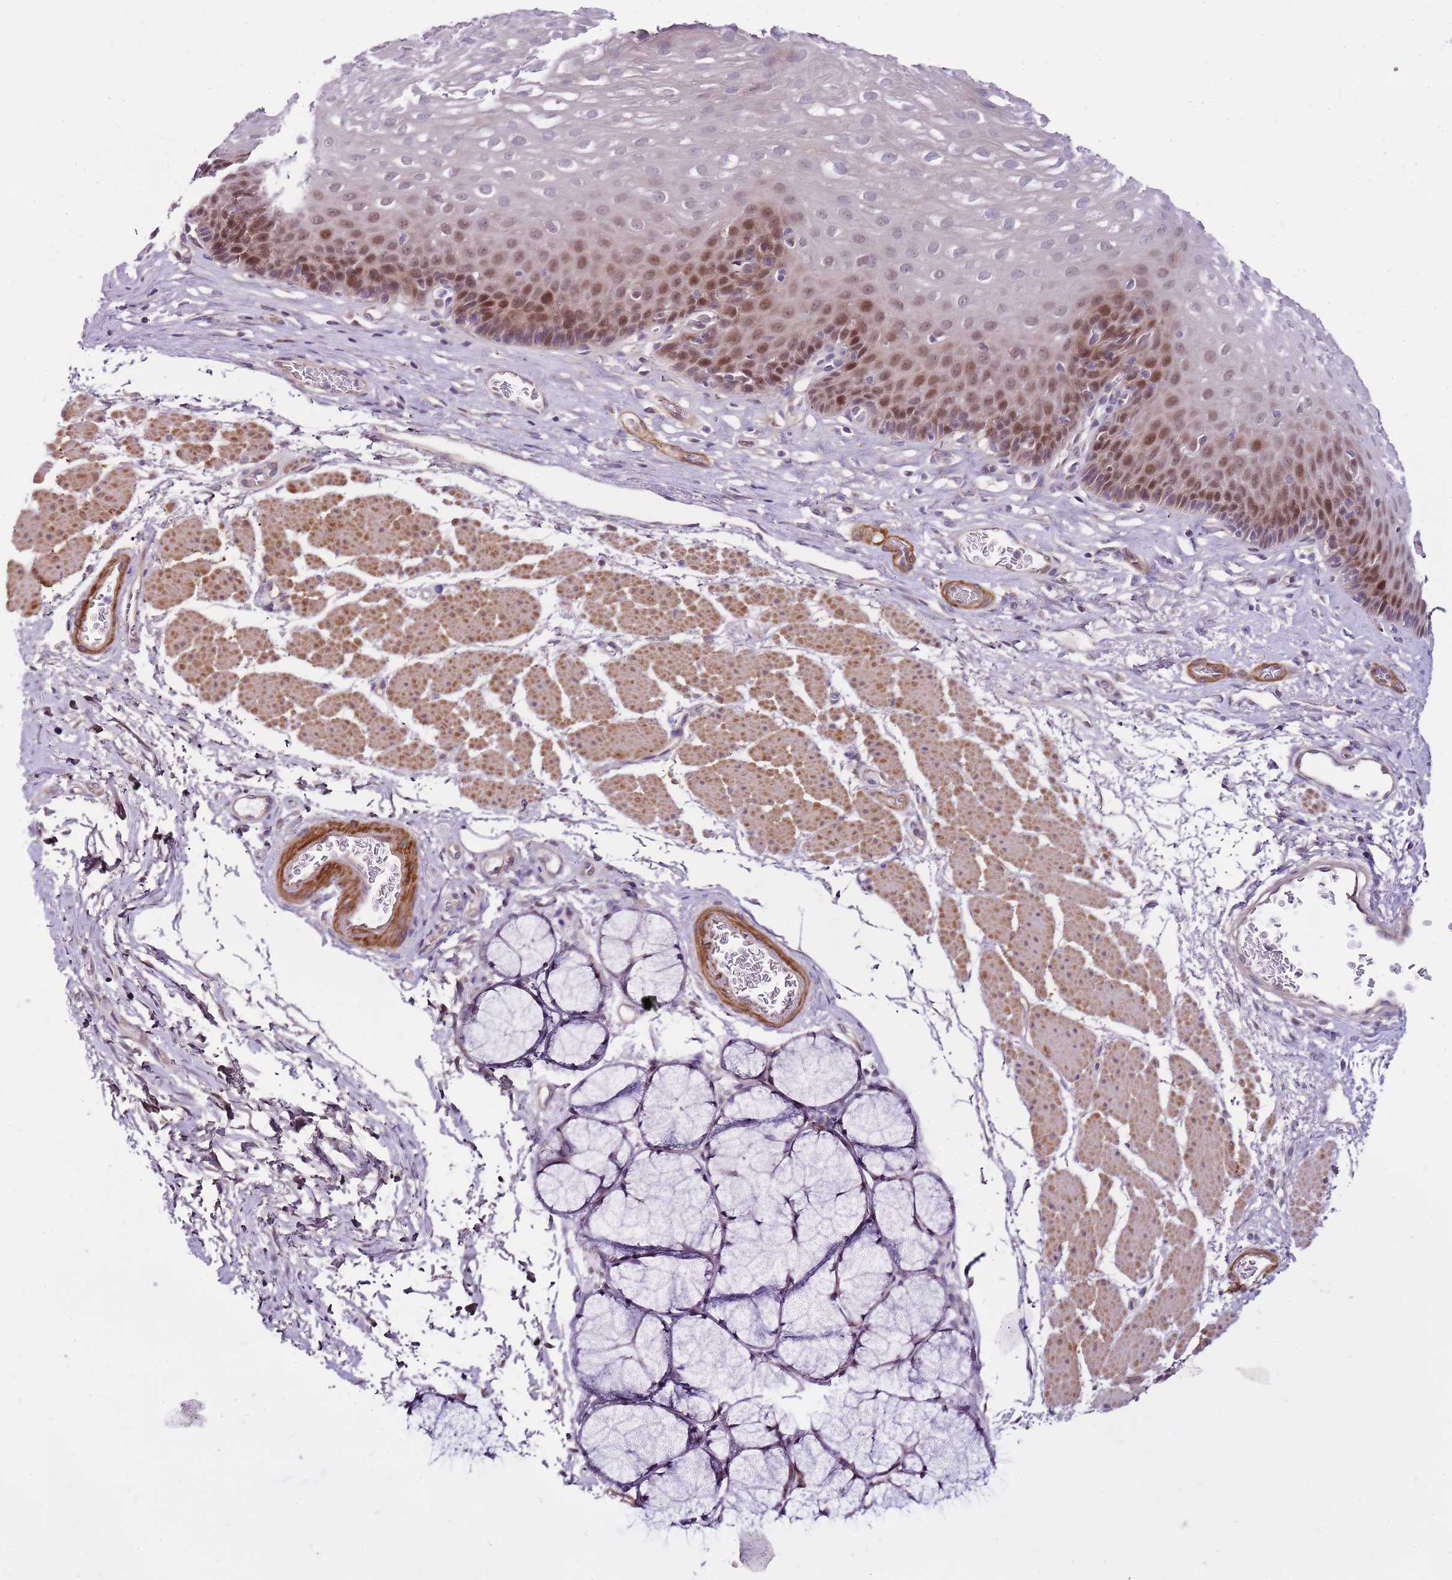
{"staining": {"intensity": "moderate", "quantity": "25%-75%", "location": "nuclear"}, "tissue": "esophagus", "cell_type": "Squamous epithelial cells", "image_type": "normal", "snomed": [{"axis": "morphology", "description": "Normal tissue, NOS"}, {"axis": "topography", "description": "Esophagus"}], "caption": "Immunohistochemistry (DAB (3,3'-diaminobenzidine)) staining of unremarkable esophagus shows moderate nuclear protein expression in about 25%-75% of squamous epithelial cells. The staining is performed using DAB brown chromogen to label protein expression. The nuclei are counter-stained blue using hematoxylin.", "gene": "POLE3", "patient": {"sex": "female", "age": 66}}